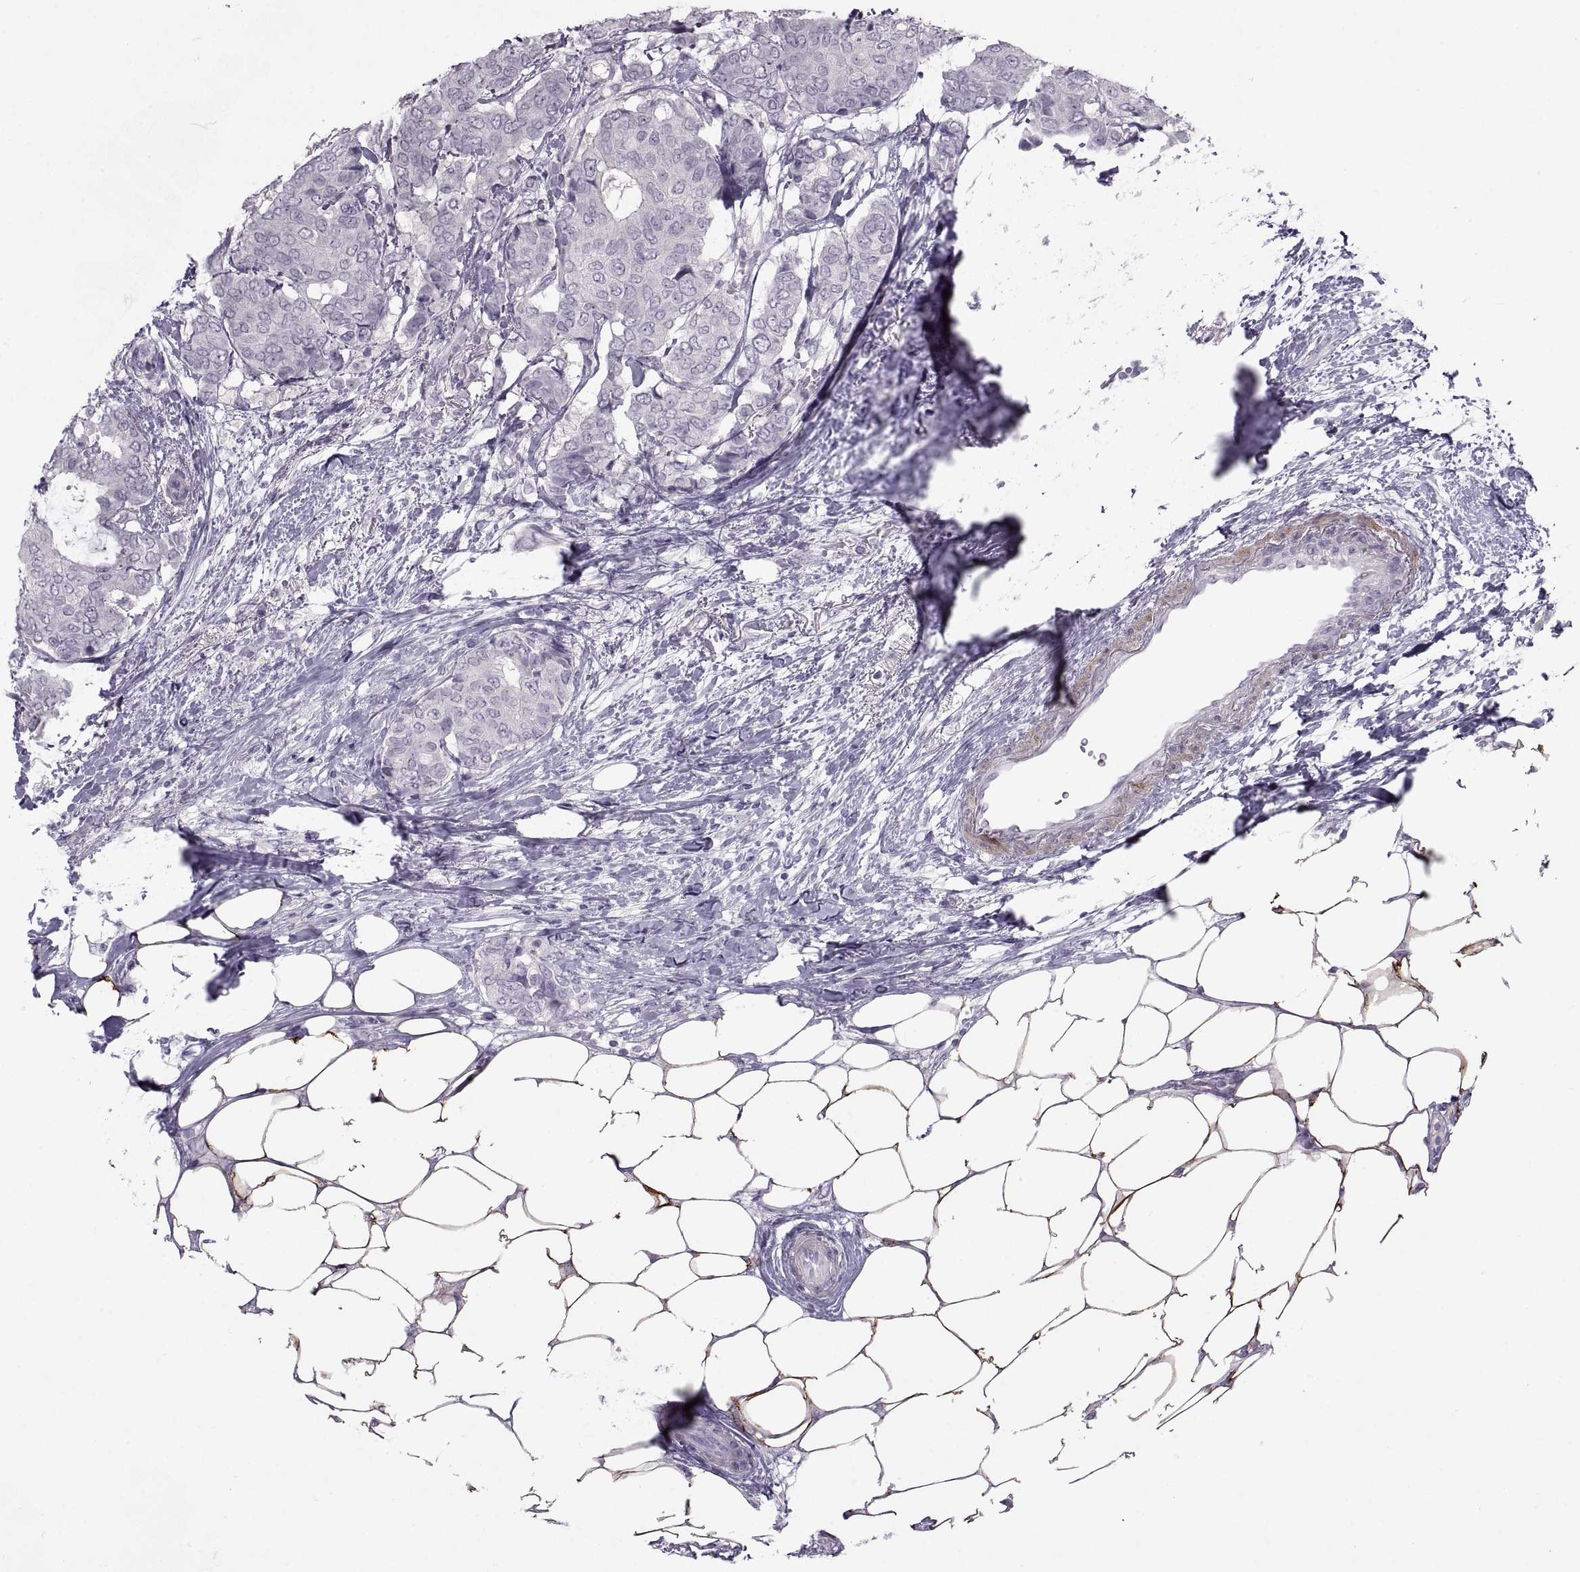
{"staining": {"intensity": "negative", "quantity": "none", "location": "none"}, "tissue": "breast cancer", "cell_type": "Tumor cells", "image_type": "cancer", "snomed": [{"axis": "morphology", "description": "Duct carcinoma"}, {"axis": "topography", "description": "Breast"}], "caption": "Immunohistochemical staining of breast cancer shows no significant staining in tumor cells.", "gene": "BSPH1", "patient": {"sex": "female", "age": 75}}